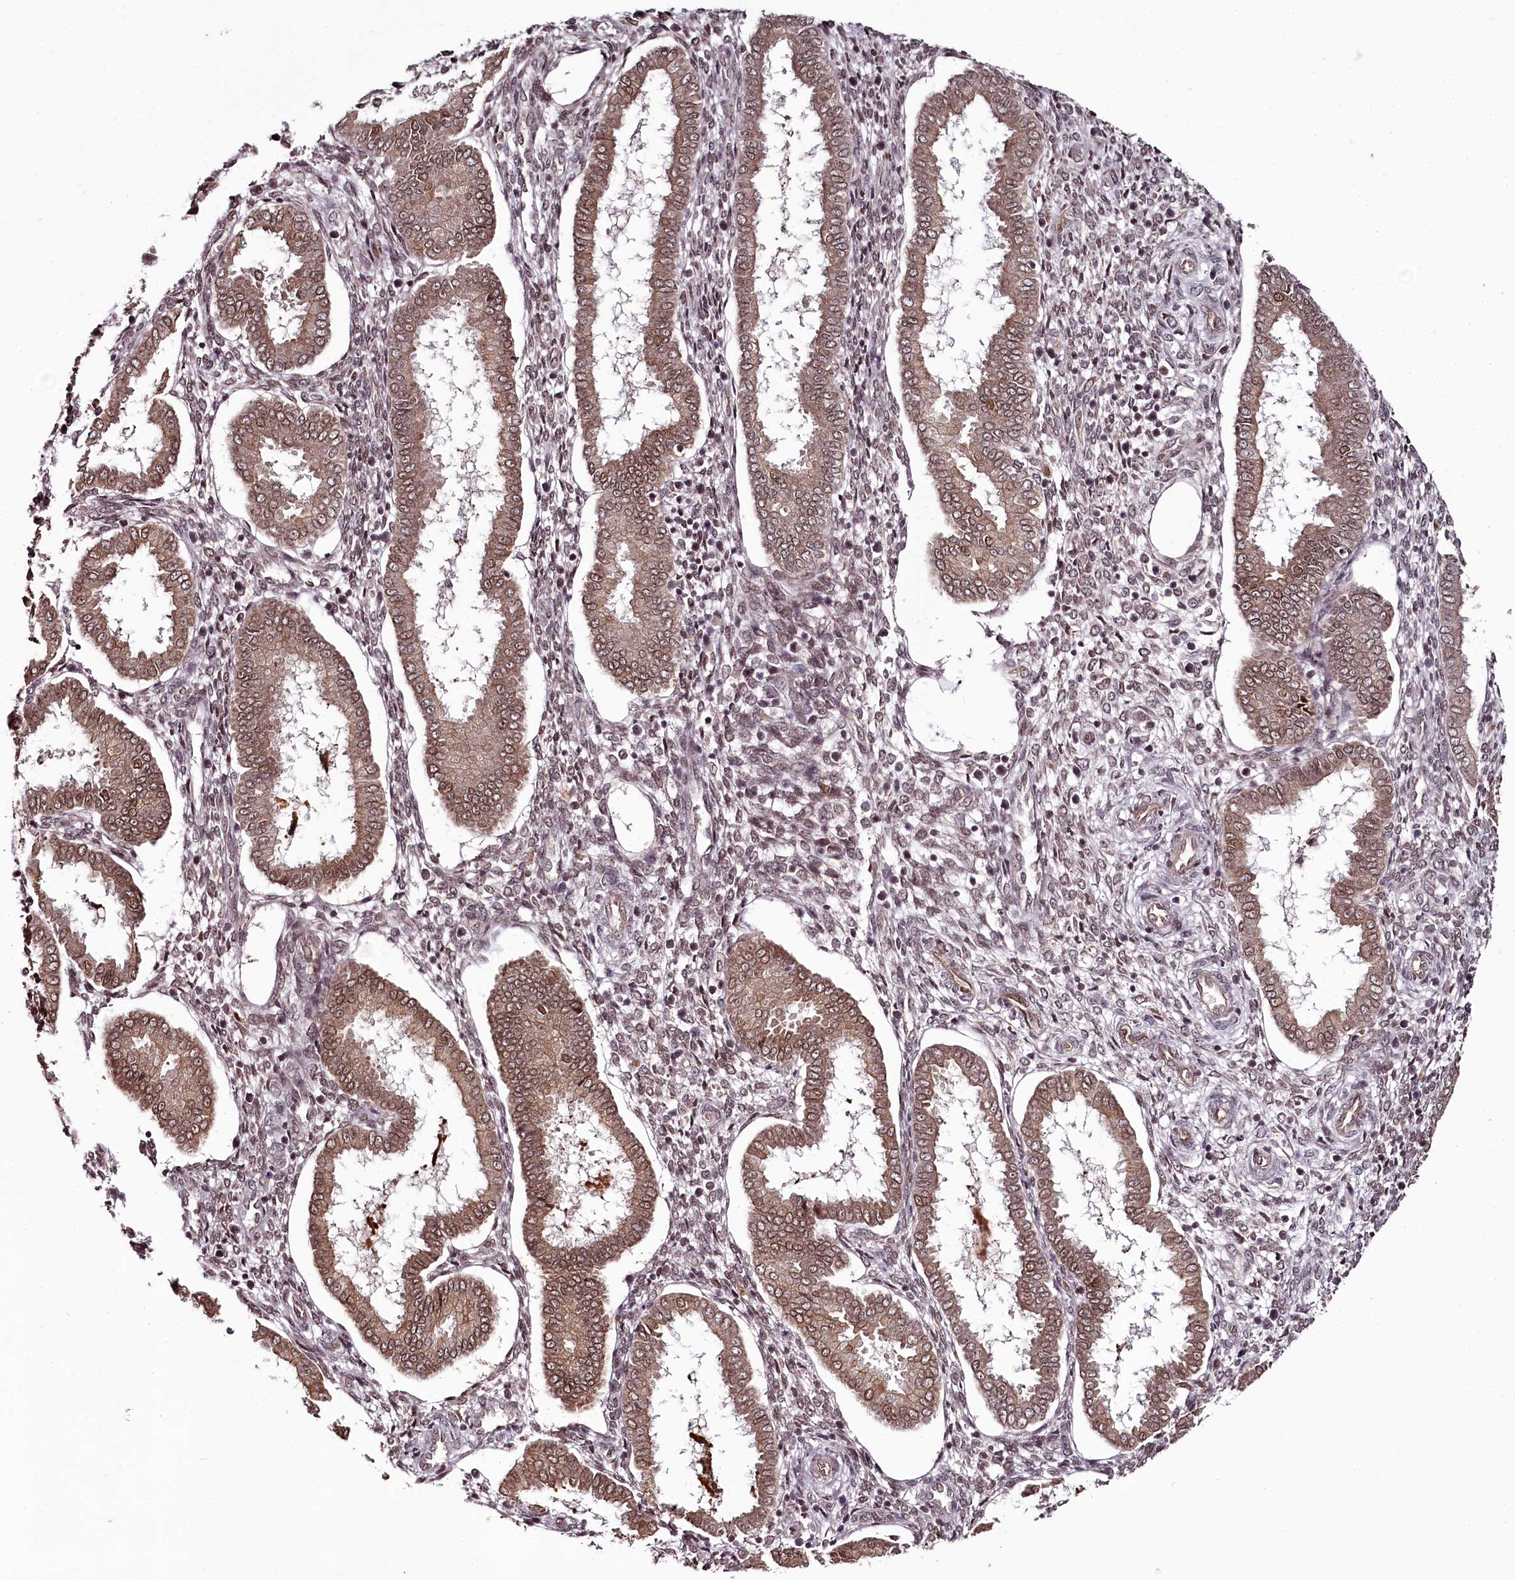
{"staining": {"intensity": "moderate", "quantity": "<25%", "location": "nuclear"}, "tissue": "endometrium", "cell_type": "Cells in endometrial stroma", "image_type": "normal", "snomed": [{"axis": "morphology", "description": "Normal tissue, NOS"}, {"axis": "topography", "description": "Endometrium"}], "caption": "Moderate nuclear protein positivity is present in approximately <25% of cells in endometrial stroma in endometrium. Using DAB (brown) and hematoxylin (blue) stains, captured at high magnification using brightfield microscopy.", "gene": "THYN1", "patient": {"sex": "female", "age": 24}}